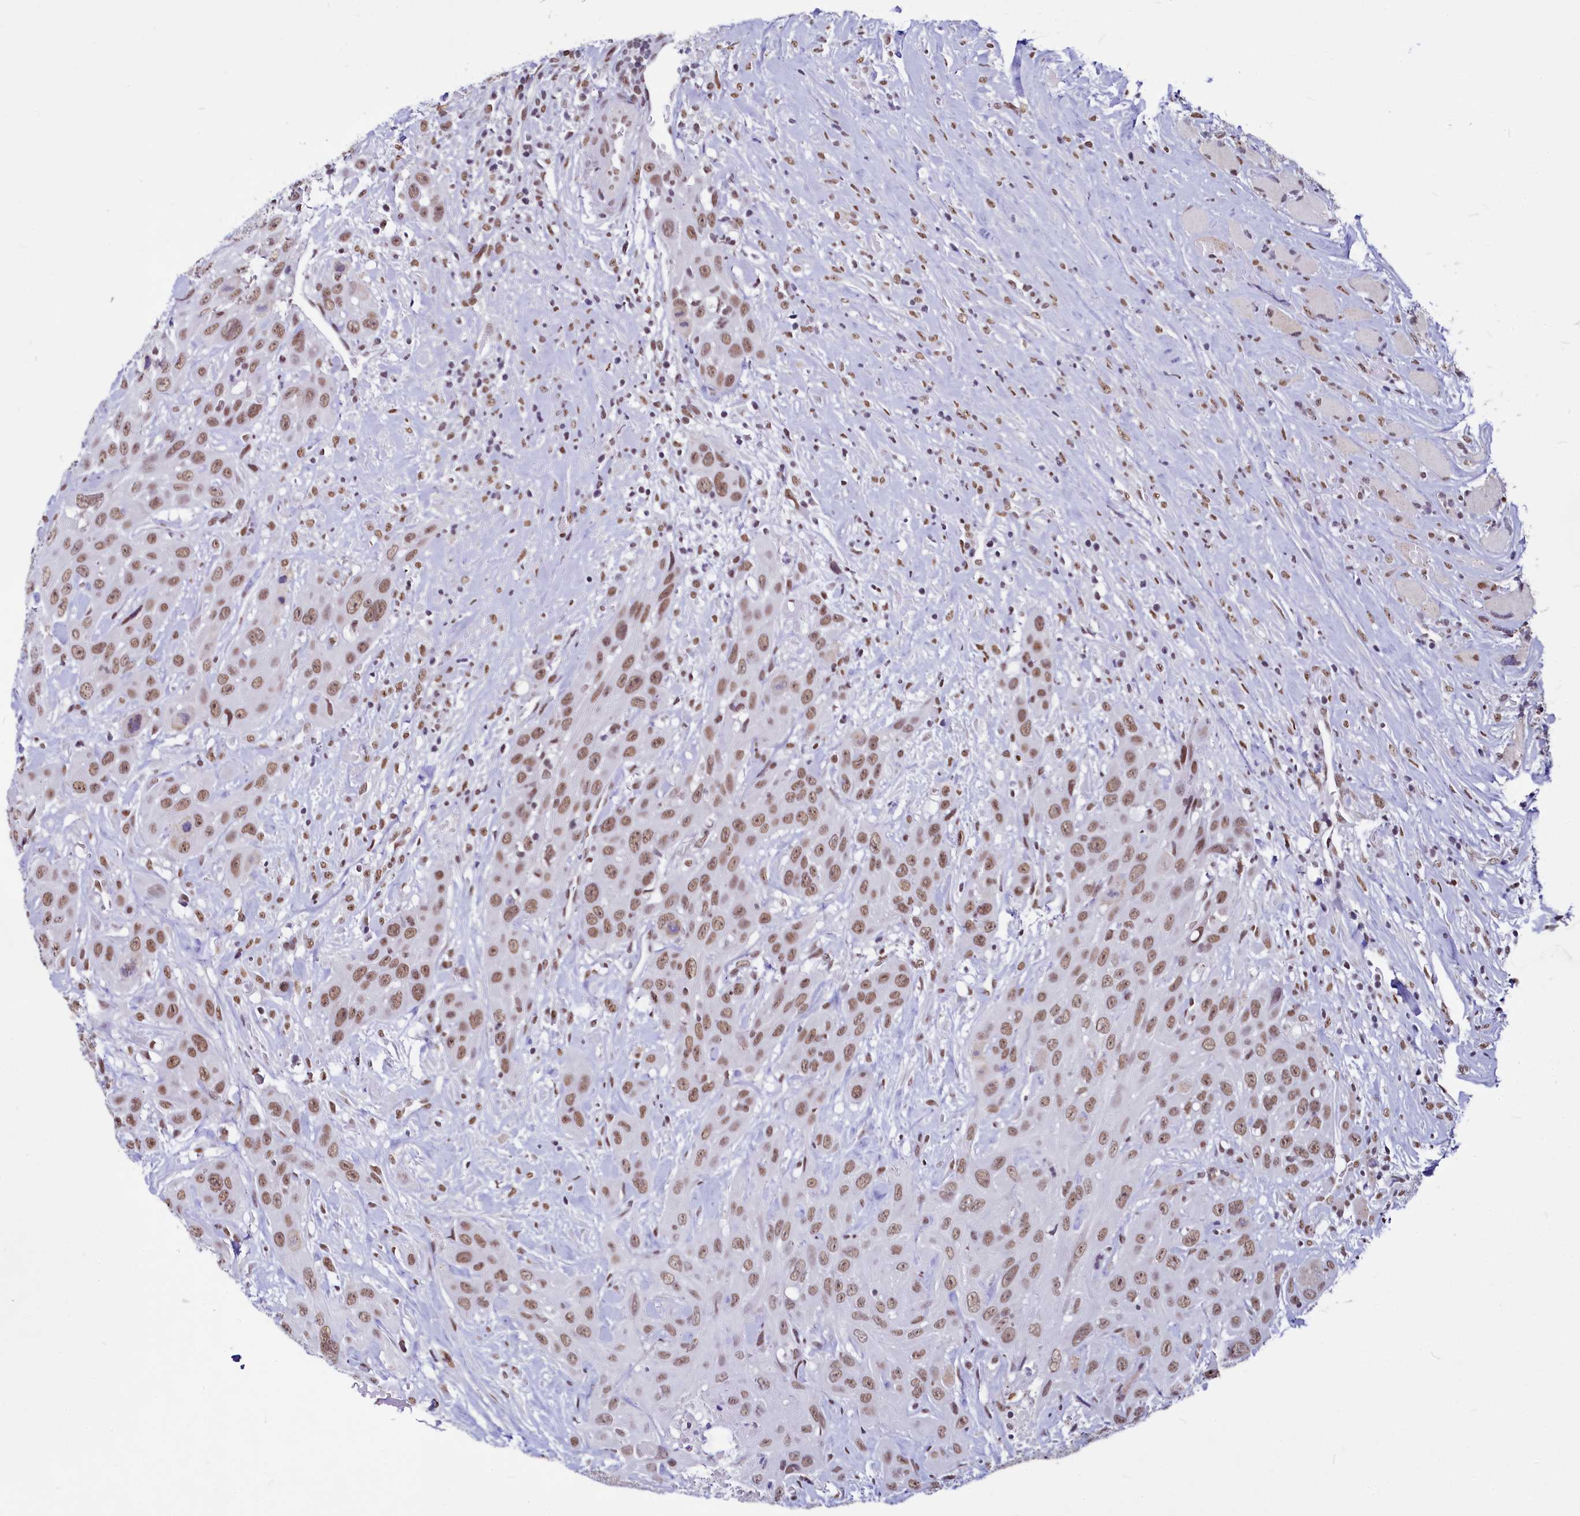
{"staining": {"intensity": "moderate", "quantity": ">75%", "location": "nuclear"}, "tissue": "head and neck cancer", "cell_type": "Tumor cells", "image_type": "cancer", "snomed": [{"axis": "morphology", "description": "Squamous cell carcinoma, NOS"}, {"axis": "topography", "description": "Head-Neck"}], "caption": "Protein staining shows moderate nuclear staining in approximately >75% of tumor cells in squamous cell carcinoma (head and neck). (brown staining indicates protein expression, while blue staining denotes nuclei).", "gene": "PARPBP", "patient": {"sex": "male", "age": 81}}